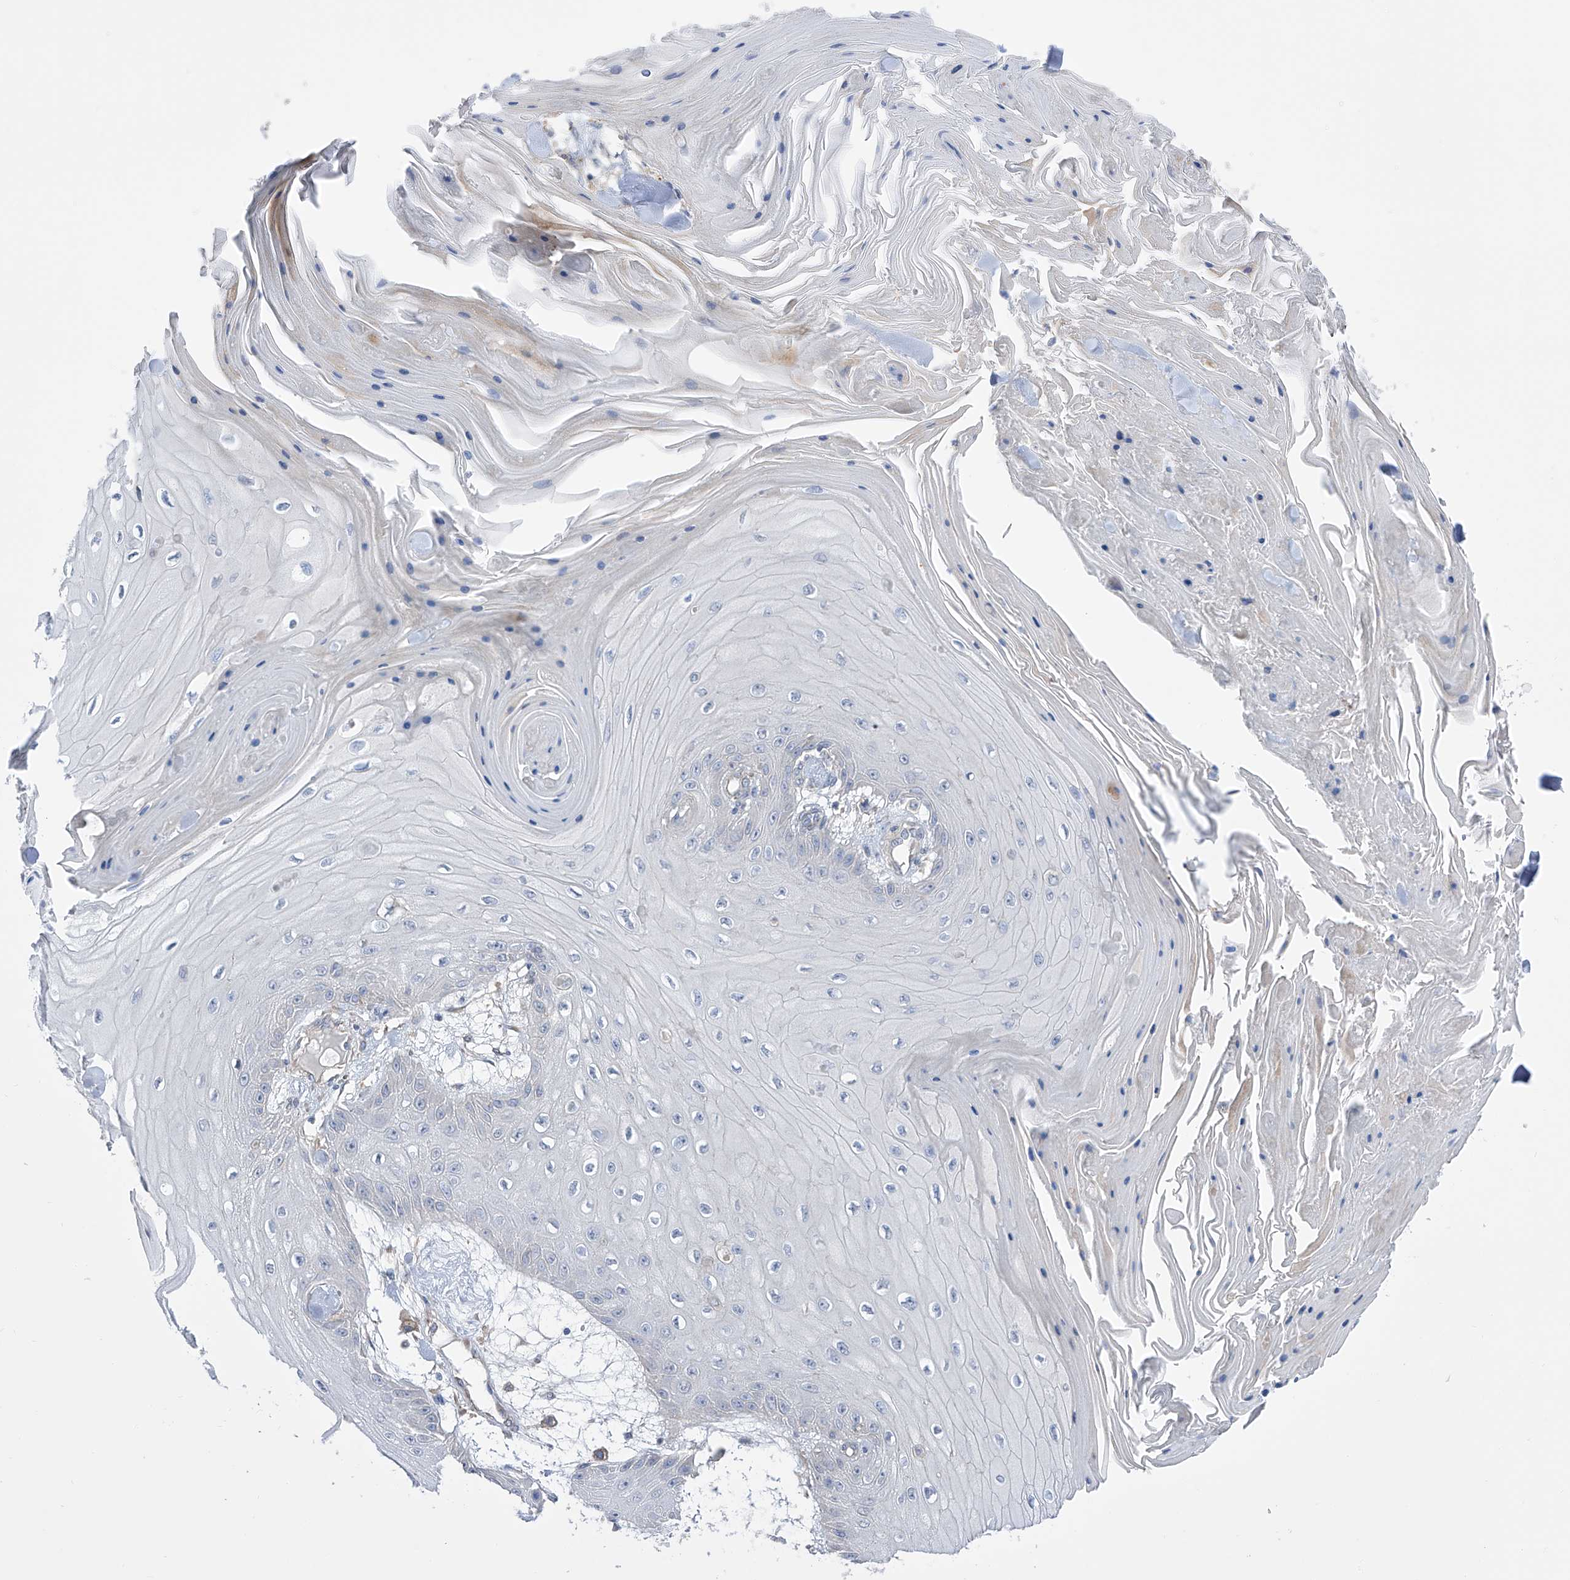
{"staining": {"intensity": "negative", "quantity": "none", "location": "none"}, "tissue": "skin cancer", "cell_type": "Tumor cells", "image_type": "cancer", "snomed": [{"axis": "morphology", "description": "Squamous cell carcinoma, NOS"}, {"axis": "topography", "description": "Skin"}], "caption": "IHC histopathology image of neoplastic tissue: human skin cancer (squamous cell carcinoma) stained with DAB reveals no significant protein staining in tumor cells.", "gene": "NFATC4", "patient": {"sex": "male", "age": 74}}